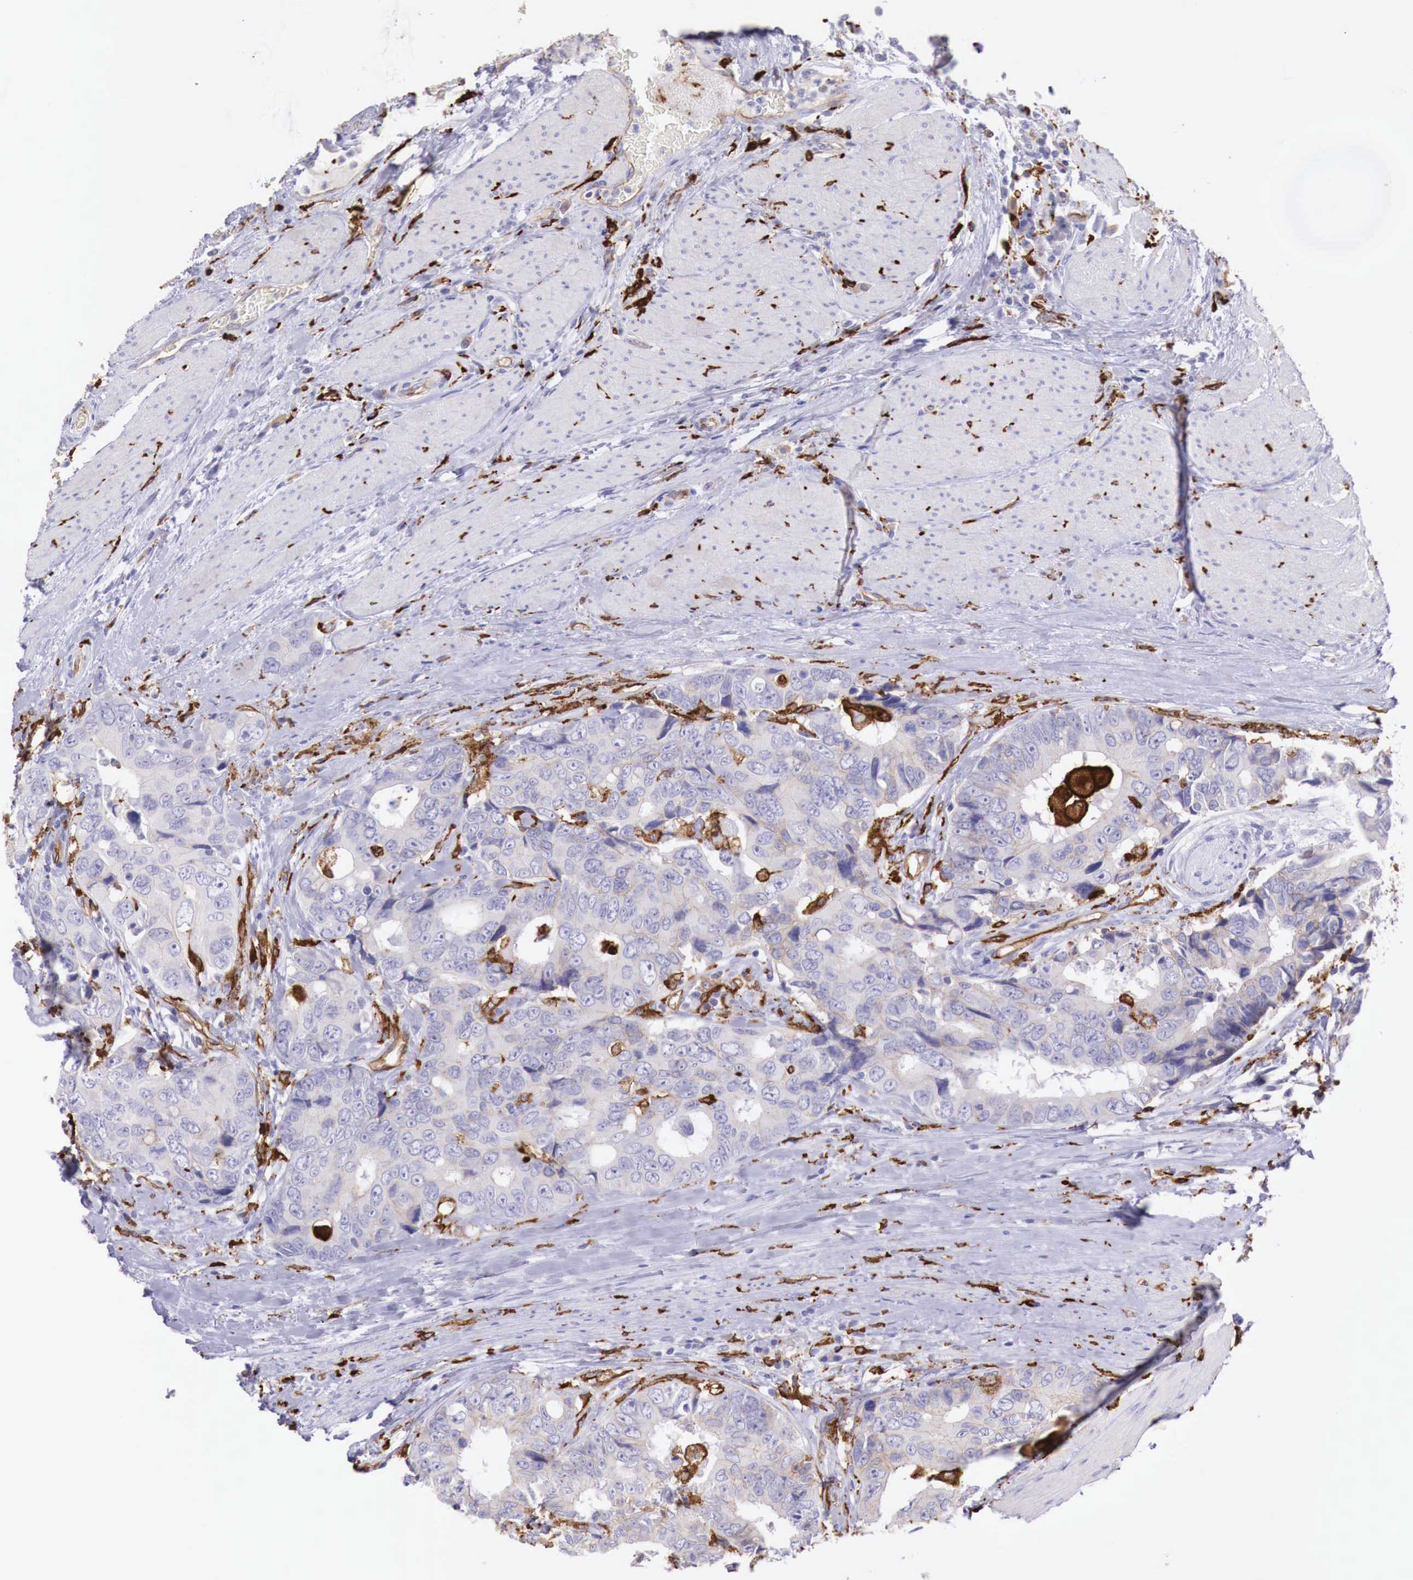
{"staining": {"intensity": "weak", "quantity": "25%-75%", "location": "cytoplasmic/membranous"}, "tissue": "colorectal cancer", "cell_type": "Tumor cells", "image_type": "cancer", "snomed": [{"axis": "morphology", "description": "Adenocarcinoma, NOS"}, {"axis": "topography", "description": "Rectum"}], "caption": "Immunohistochemistry (IHC) (DAB) staining of human adenocarcinoma (colorectal) exhibits weak cytoplasmic/membranous protein expression in approximately 25%-75% of tumor cells. (DAB IHC with brightfield microscopy, high magnification).", "gene": "MSR1", "patient": {"sex": "female", "age": 67}}